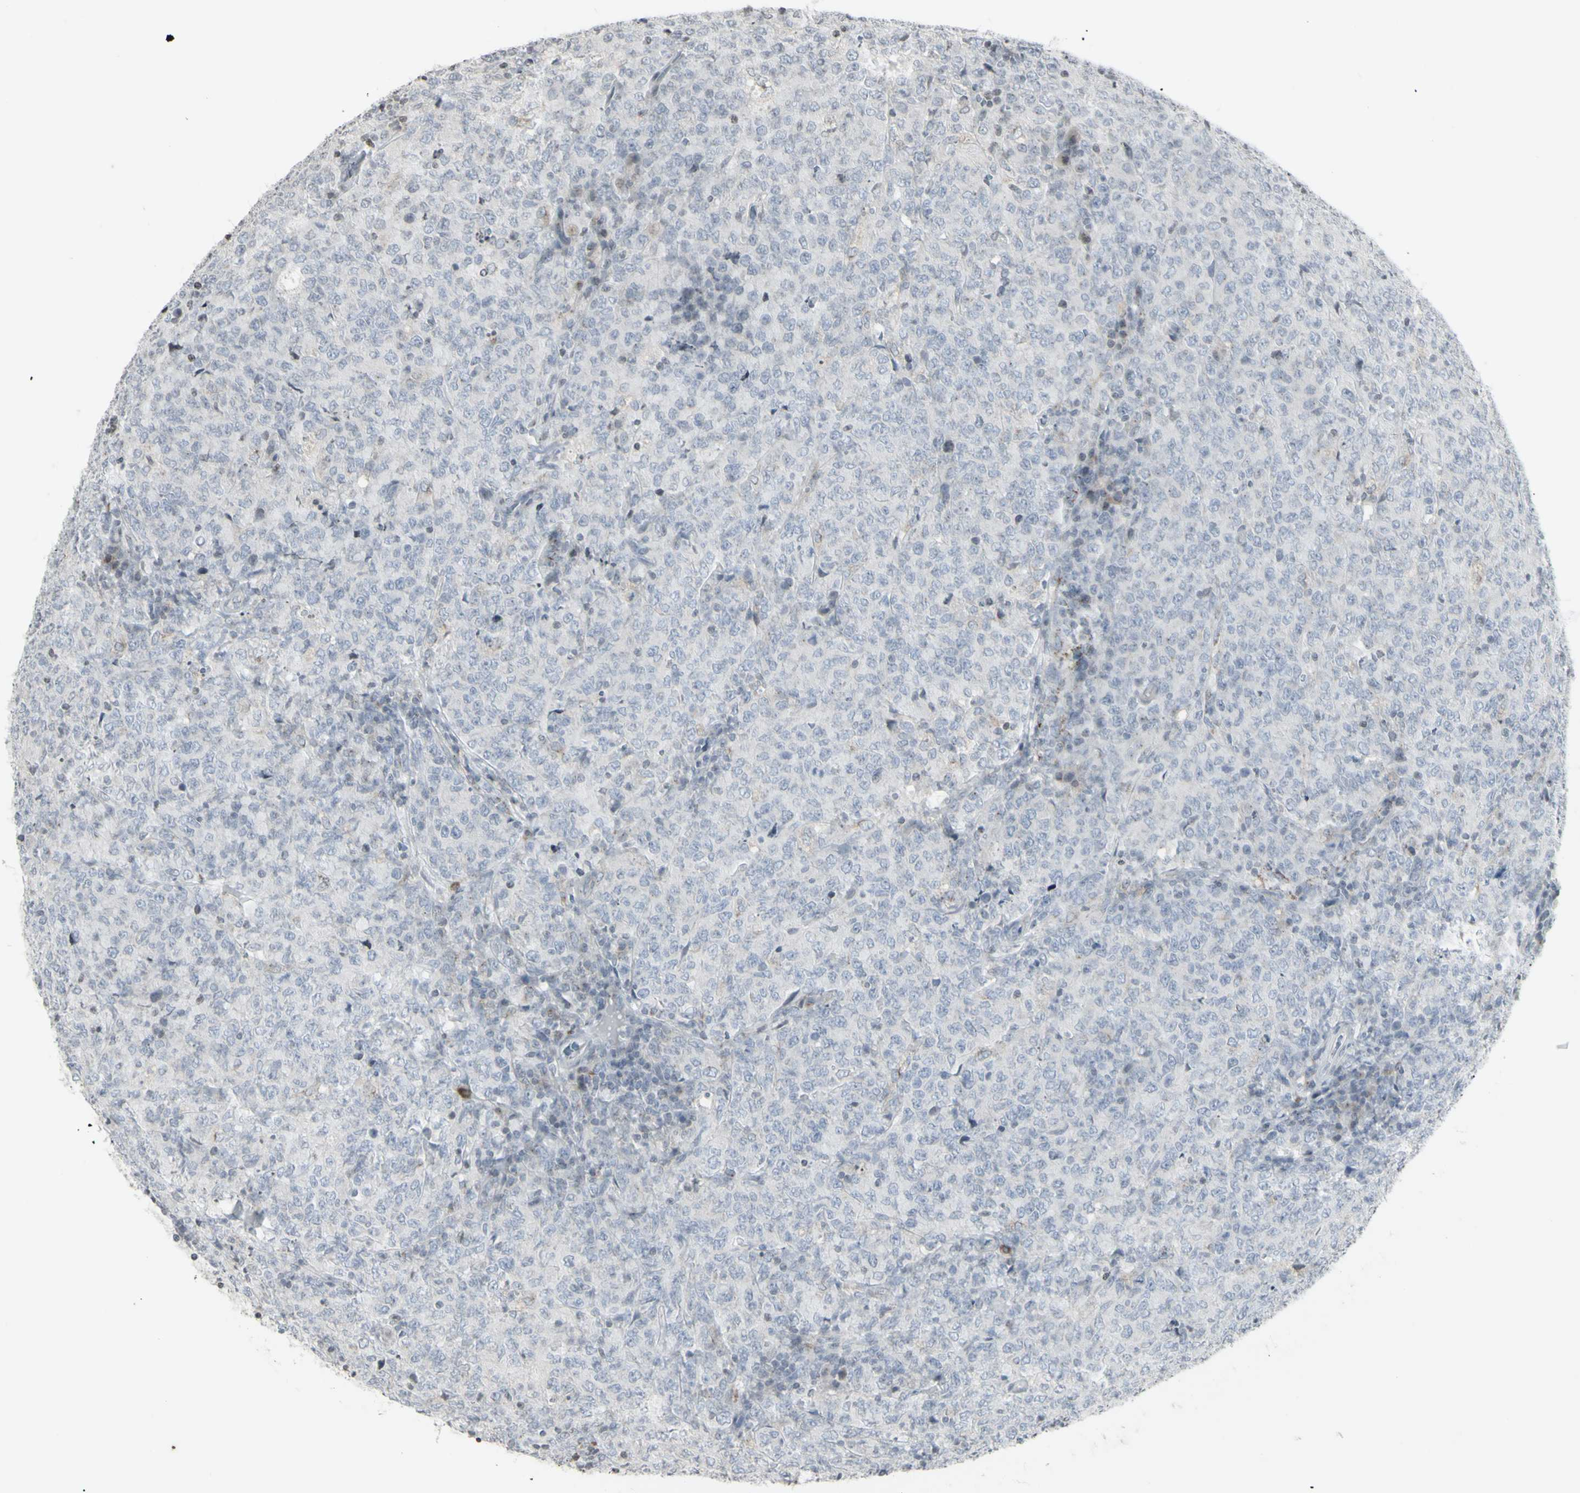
{"staining": {"intensity": "negative", "quantity": "none", "location": "none"}, "tissue": "lymphoma", "cell_type": "Tumor cells", "image_type": "cancer", "snomed": [{"axis": "morphology", "description": "Malignant lymphoma, non-Hodgkin's type, High grade"}, {"axis": "topography", "description": "Tonsil"}], "caption": "Protein analysis of lymphoma reveals no significant staining in tumor cells.", "gene": "MUC5AC", "patient": {"sex": "female", "age": 36}}